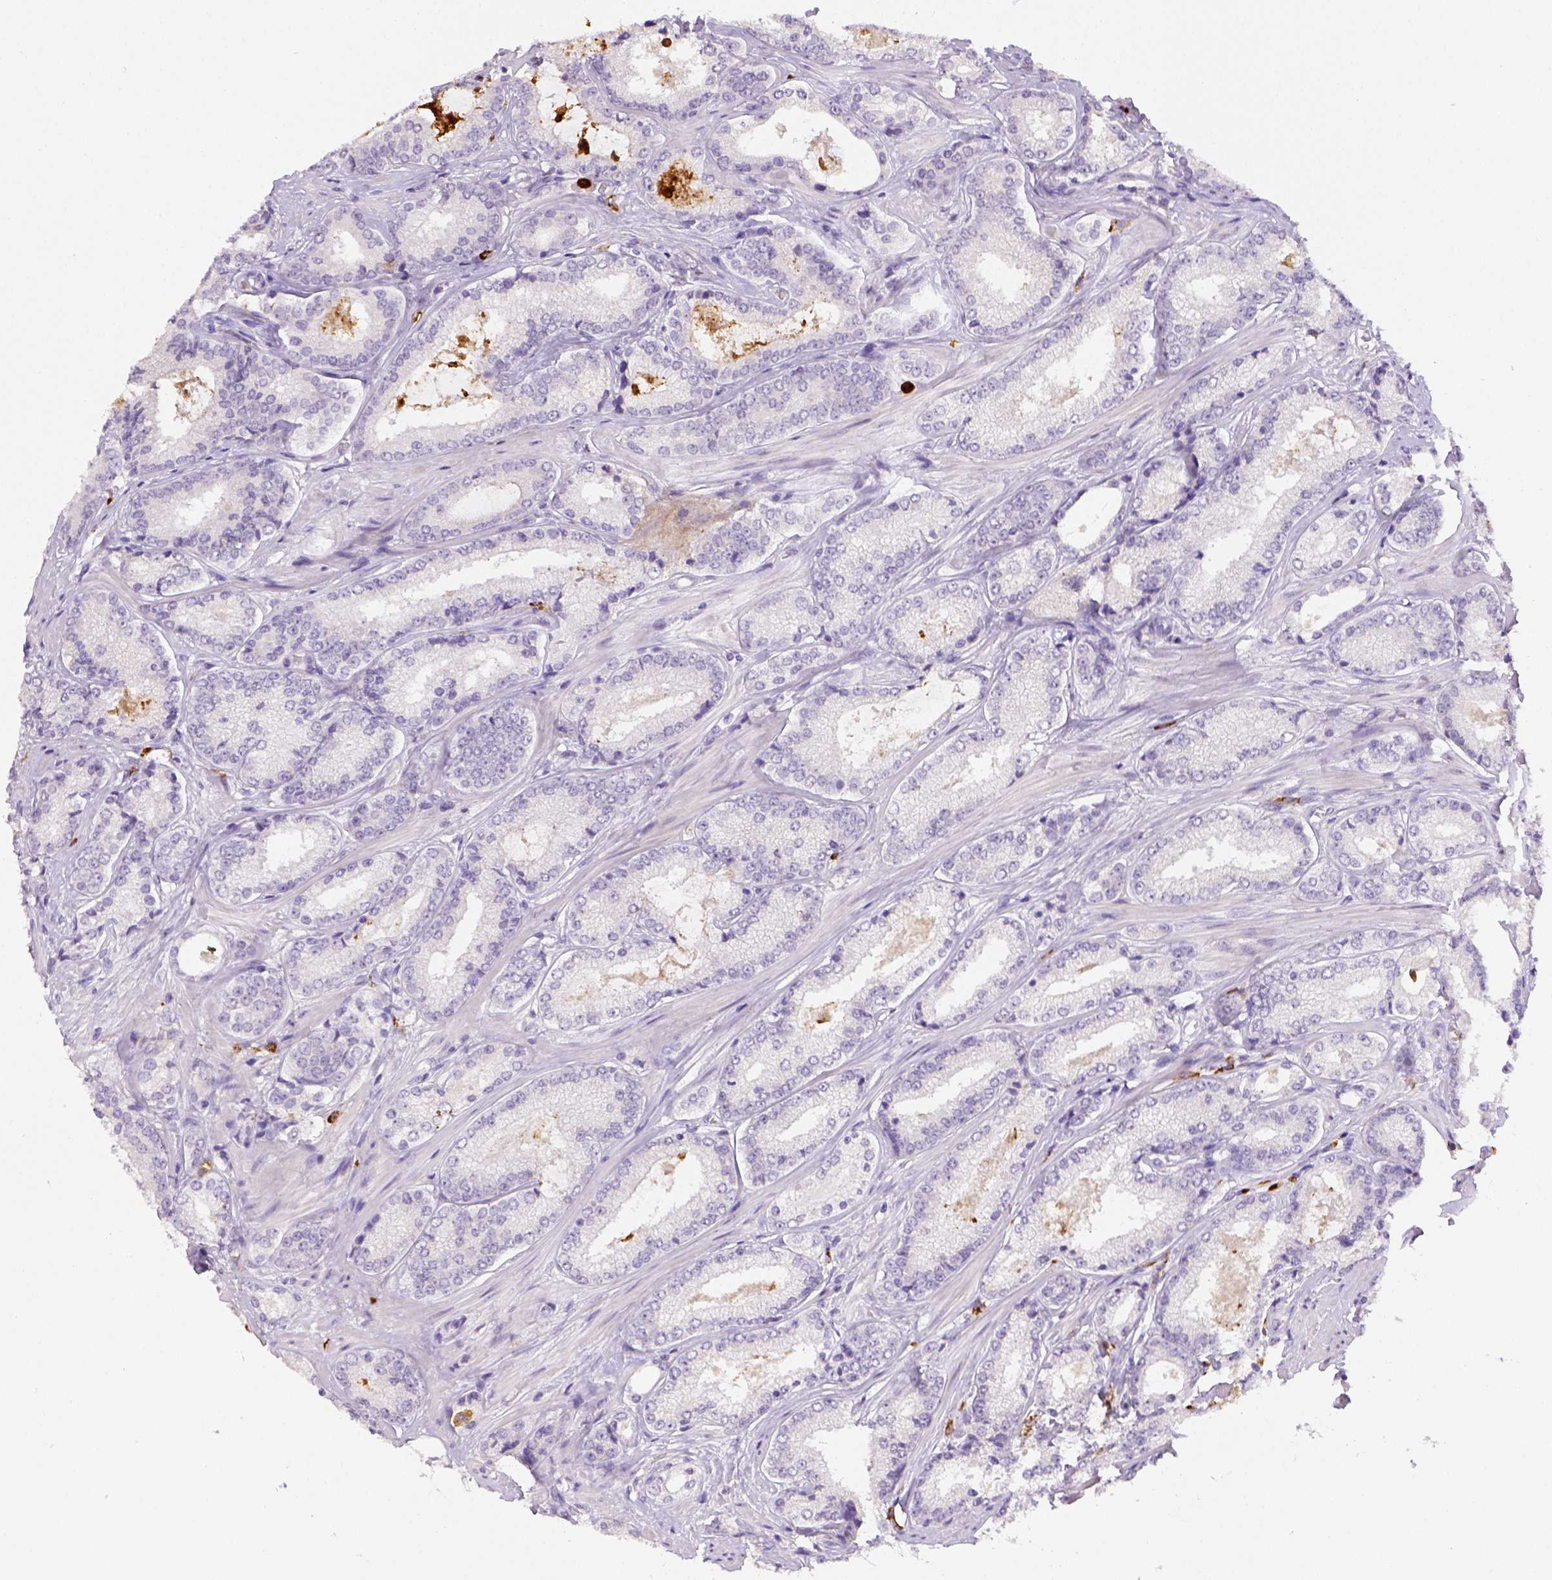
{"staining": {"intensity": "negative", "quantity": "none", "location": "none"}, "tissue": "prostate cancer", "cell_type": "Tumor cells", "image_type": "cancer", "snomed": [{"axis": "morphology", "description": "Adenocarcinoma, Low grade"}, {"axis": "topography", "description": "Prostate"}], "caption": "This is a image of IHC staining of prostate cancer (adenocarcinoma (low-grade)), which shows no staining in tumor cells. (Brightfield microscopy of DAB immunohistochemistry at high magnification).", "gene": "ITGAM", "patient": {"sex": "male", "age": 56}}